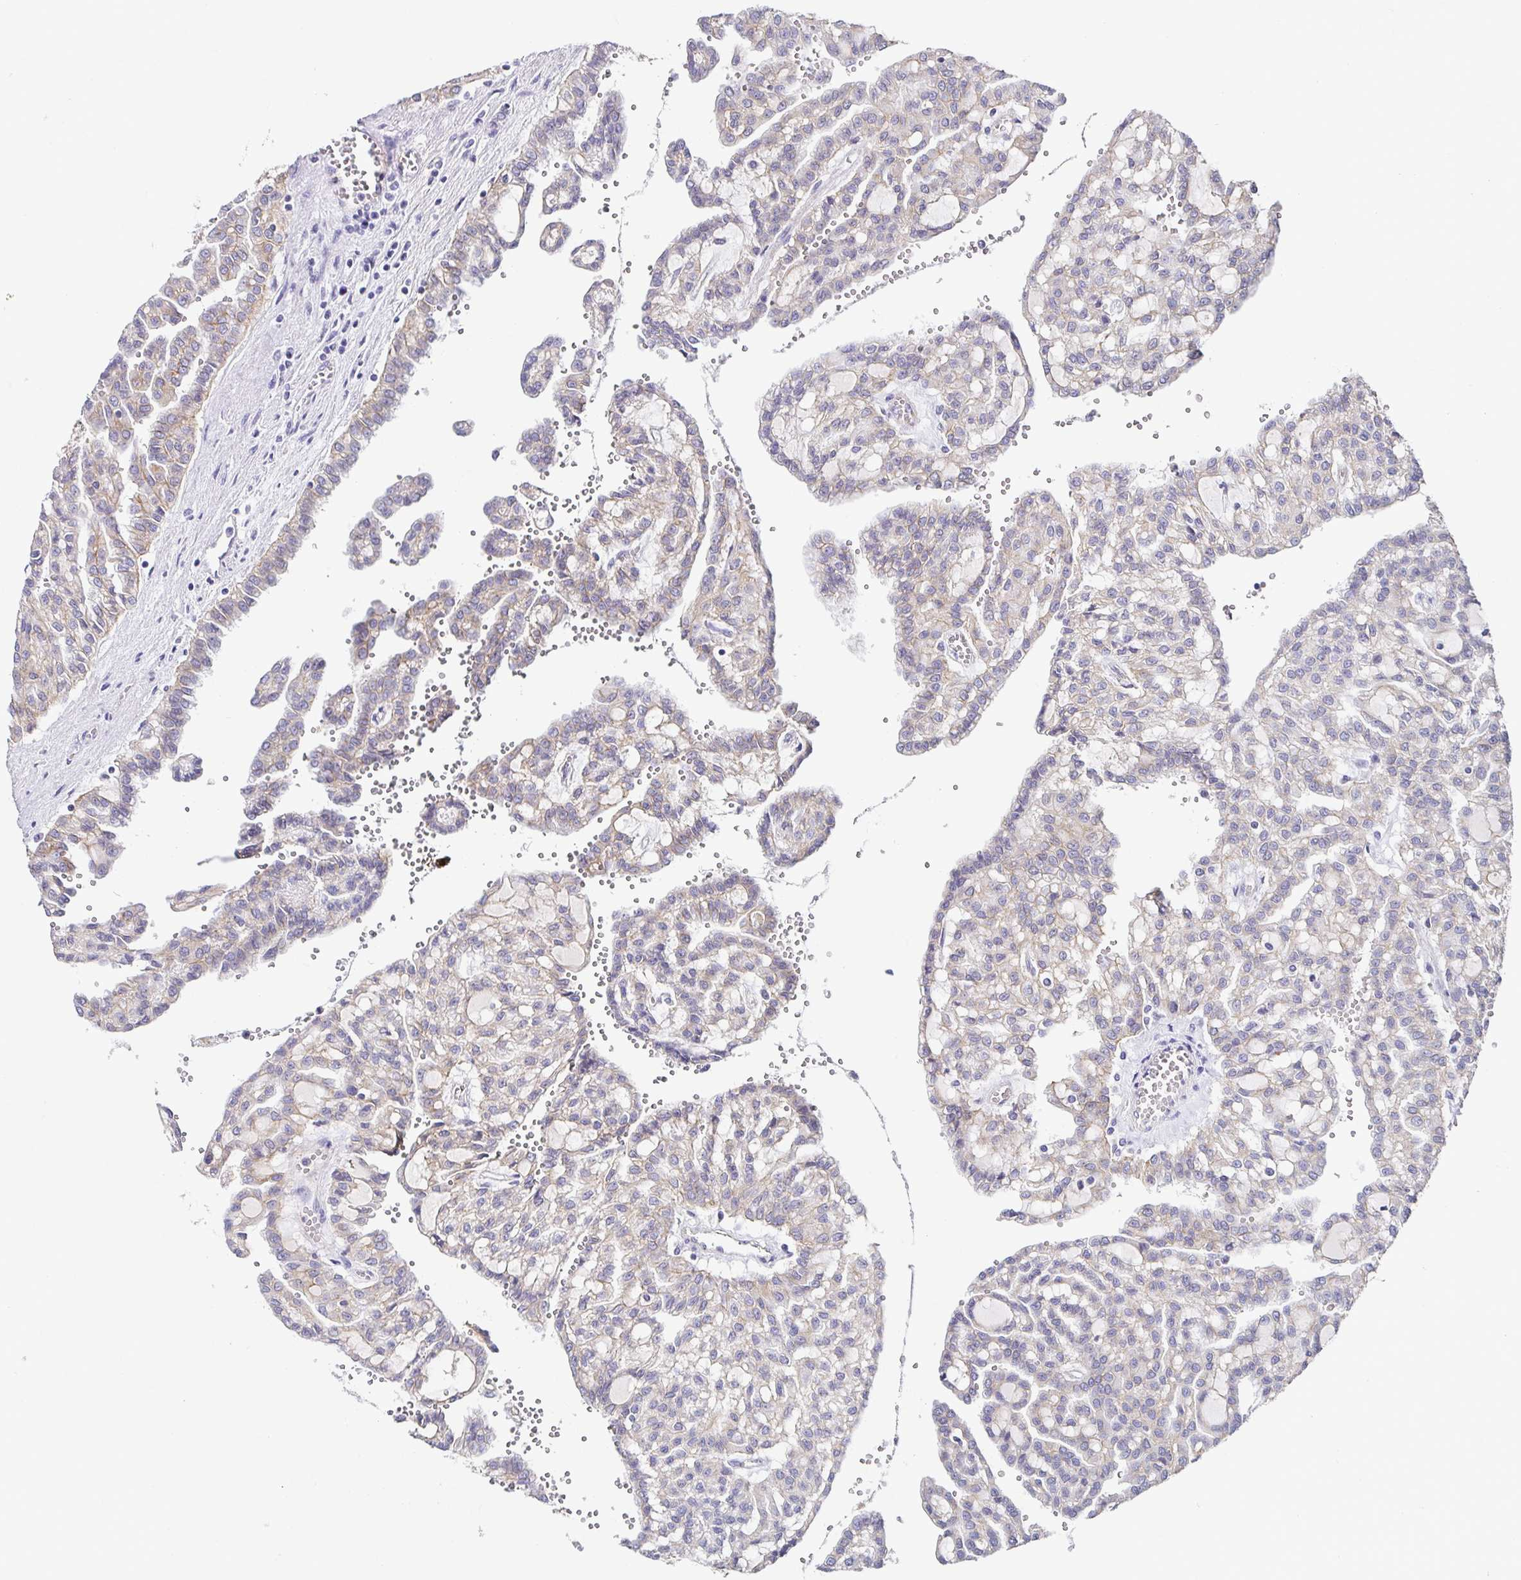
{"staining": {"intensity": "negative", "quantity": "none", "location": "none"}, "tissue": "renal cancer", "cell_type": "Tumor cells", "image_type": "cancer", "snomed": [{"axis": "morphology", "description": "Adenocarcinoma, NOS"}, {"axis": "topography", "description": "Kidney"}], "caption": "The histopathology image demonstrates no significant positivity in tumor cells of renal cancer (adenocarcinoma).", "gene": "PIWIL3", "patient": {"sex": "male", "age": 63}}